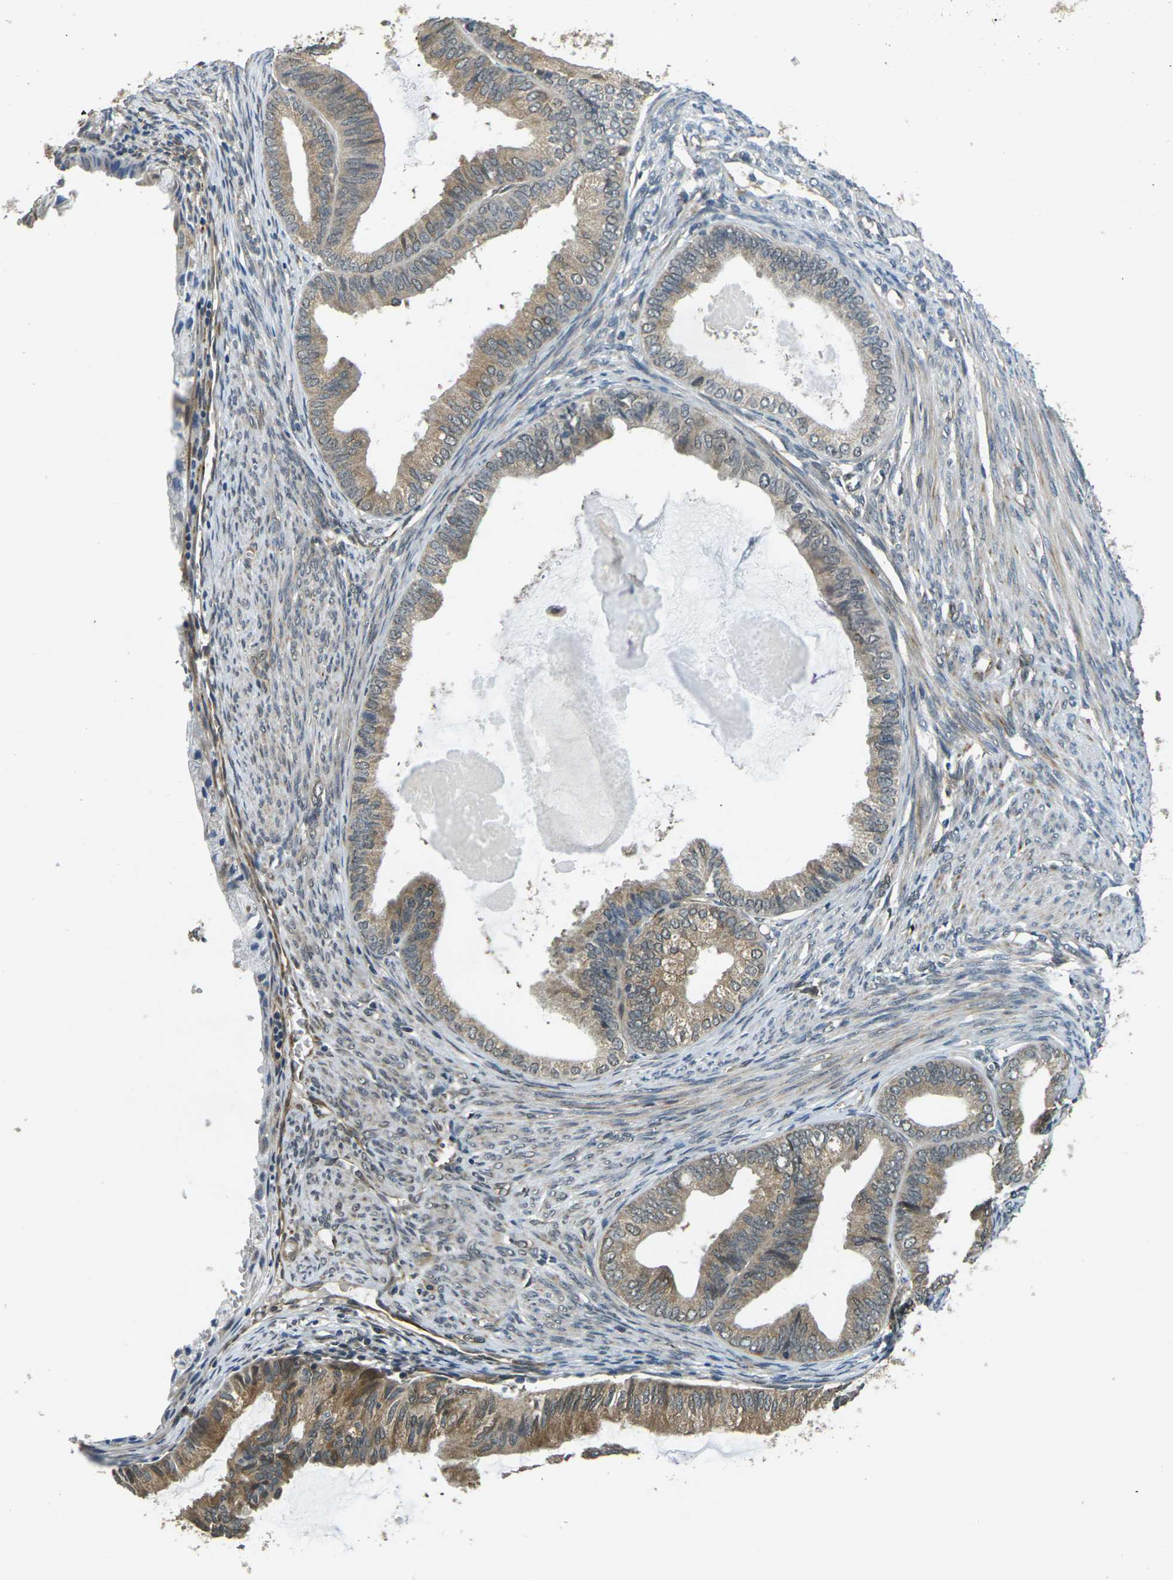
{"staining": {"intensity": "moderate", "quantity": ">75%", "location": "cytoplasmic/membranous"}, "tissue": "endometrial cancer", "cell_type": "Tumor cells", "image_type": "cancer", "snomed": [{"axis": "morphology", "description": "Adenocarcinoma, NOS"}, {"axis": "topography", "description": "Endometrium"}], "caption": "Endometrial adenocarcinoma stained with a protein marker displays moderate staining in tumor cells.", "gene": "FUT11", "patient": {"sex": "female", "age": 86}}